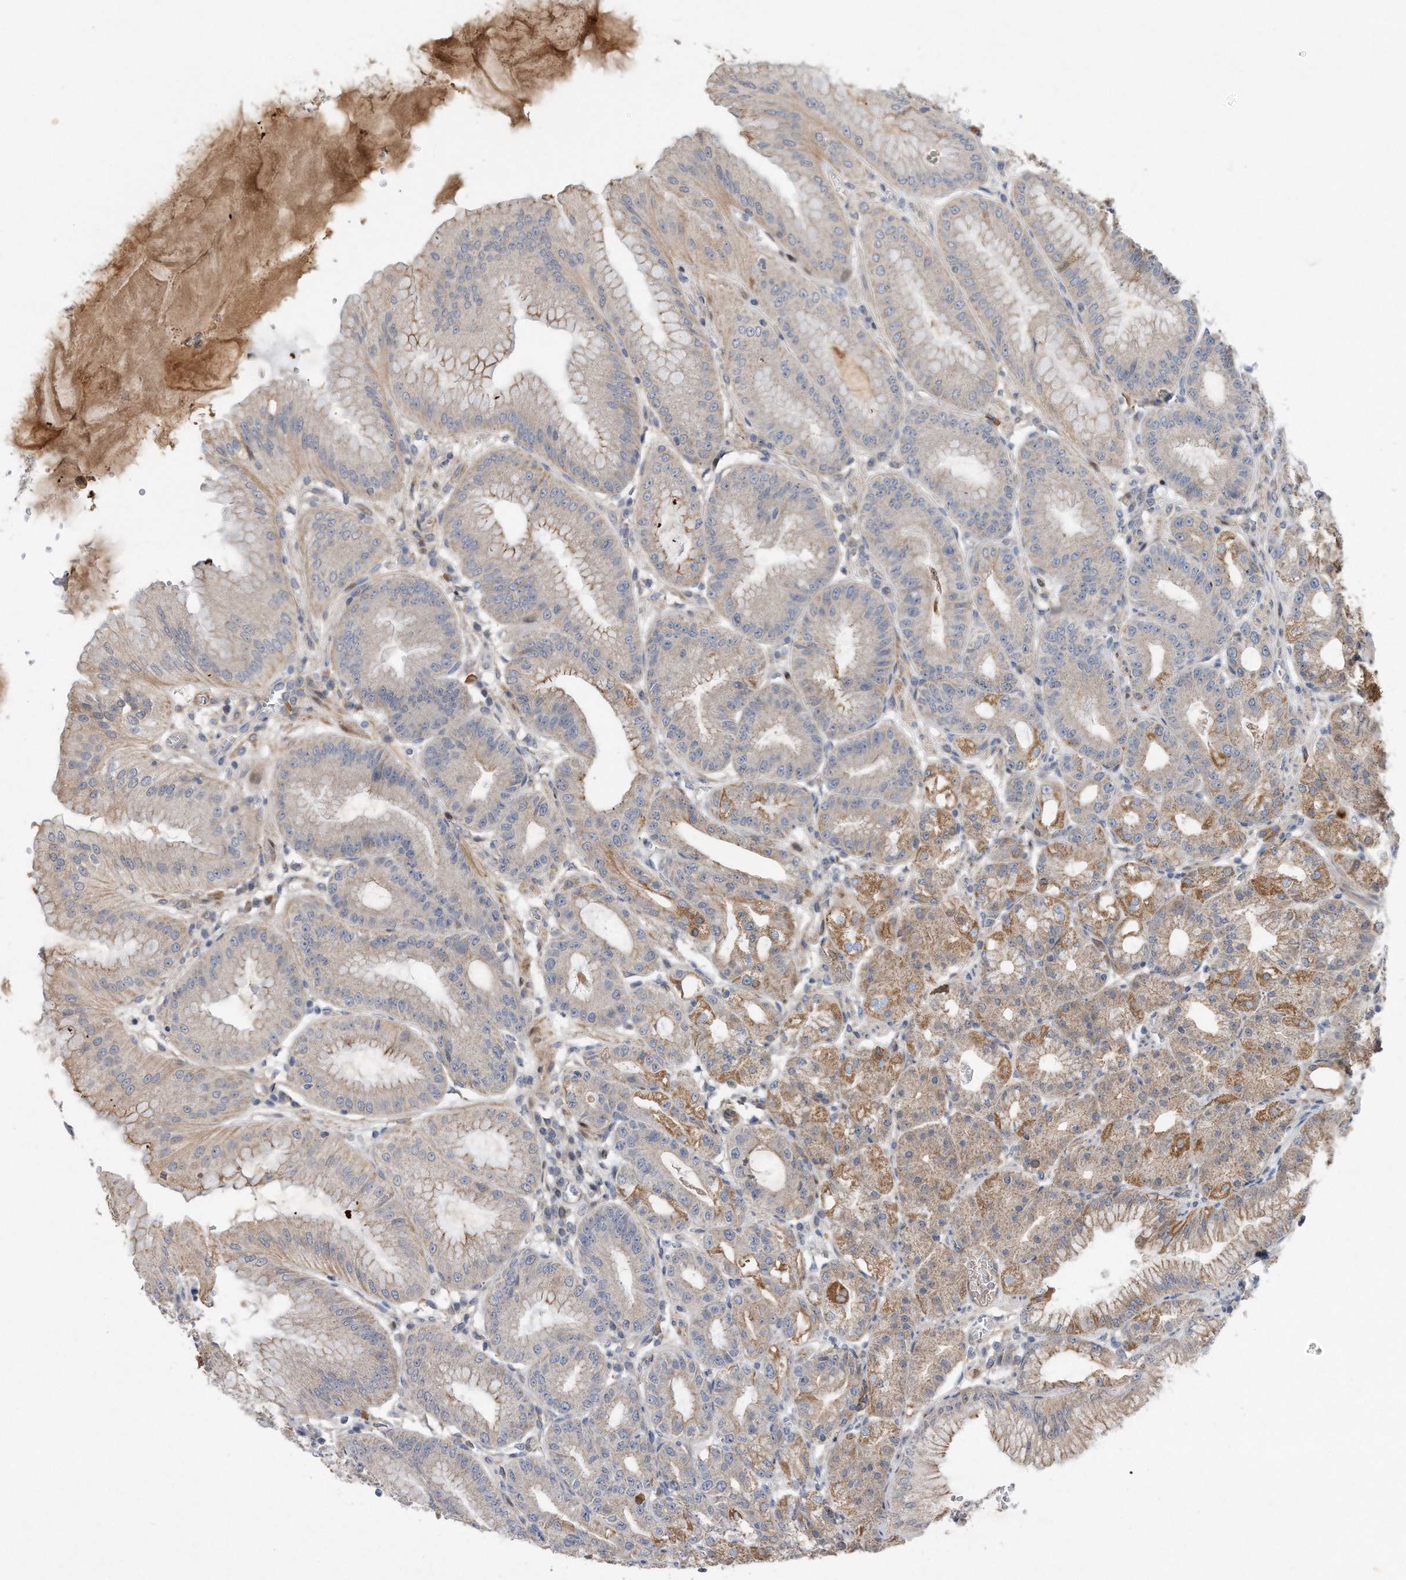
{"staining": {"intensity": "moderate", "quantity": ">75%", "location": "cytoplasmic/membranous"}, "tissue": "stomach", "cell_type": "Glandular cells", "image_type": "normal", "snomed": [{"axis": "morphology", "description": "Normal tissue, NOS"}, {"axis": "topography", "description": "Stomach, lower"}], "caption": "Glandular cells demonstrate moderate cytoplasmic/membranous expression in approximately >75% of cells in normal stomach. The protein of interest is shown in brown color, while the nuclei are stained blue.", "gene": "CDH12", "patient": {"sex": "male", "age": 71}}